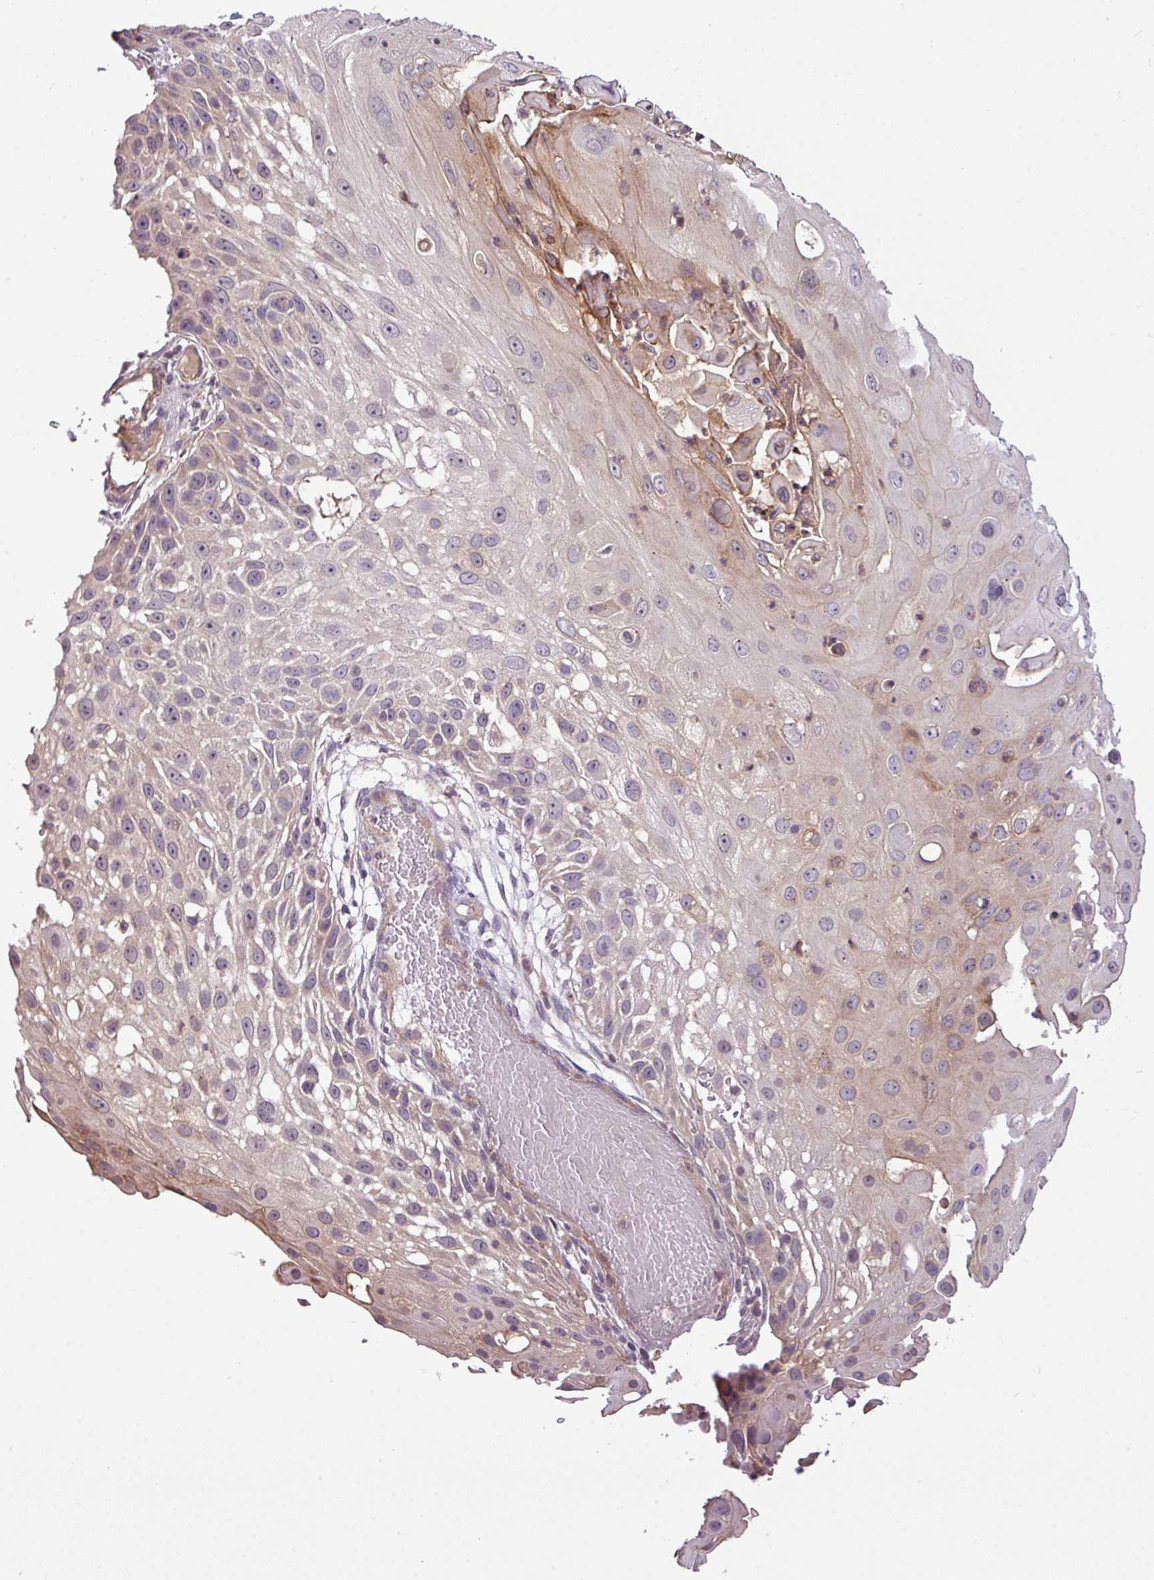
{"staining": {"intensity": "negative", "quantity": "none", "location": "none"}, "tissue": "skin cancer", "cell_type": "Tumor cells", "image_type": "cancer", "snomed": [{"axis": "morphology", "description": "Squamous cell carcinoma, NOS"}, {"axis": "topography", "description": "Skin"}], "caption": "Immunohistochemistry (IHC) micrograph of neoplastic tissue: human skin cancer (squamous cell carcinoma) stained with DAB reveals no significant protein positivity in tumor cells.", "gene": "ZNF35", "patient": {"sex": "female", "age": 44}}